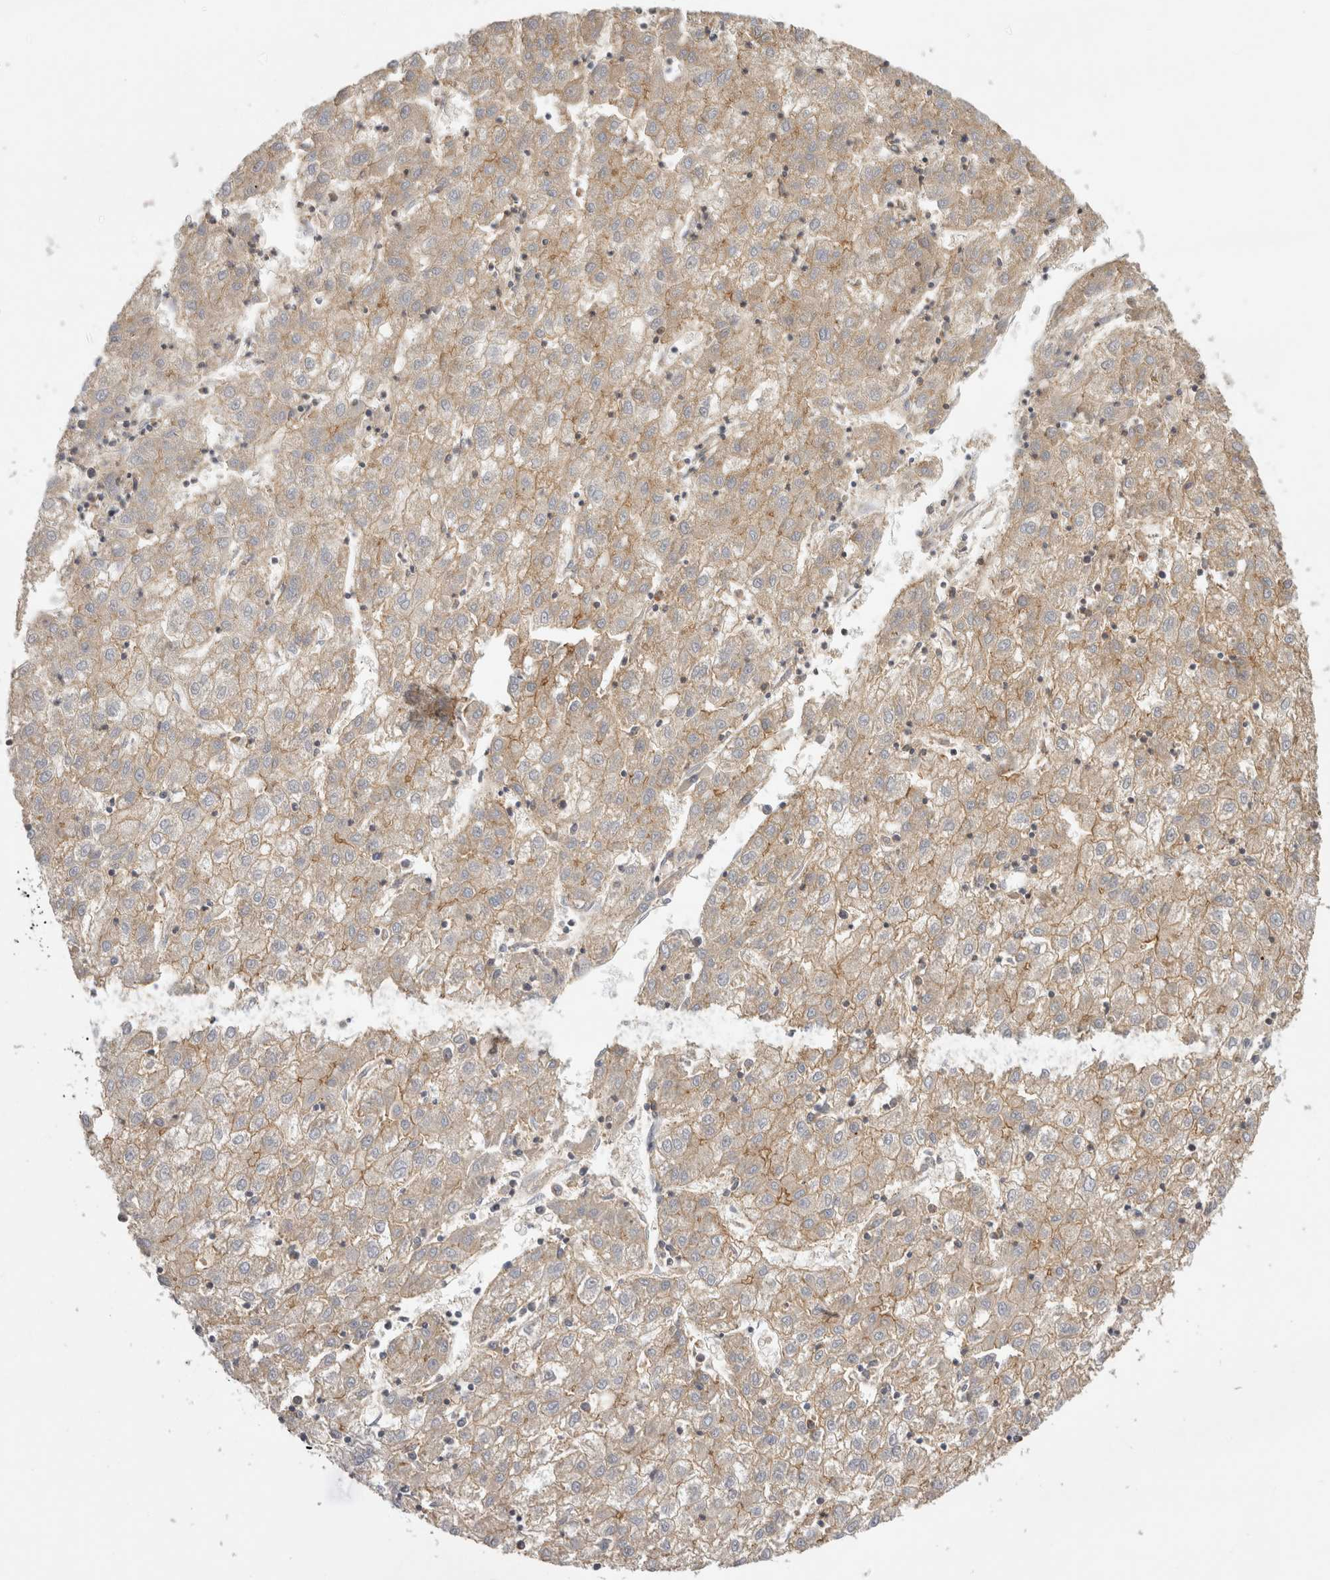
{"staining": {"intensity": "weak", "quantity": ">75%", "location": "cytoplasmic/membranous"}, "tissue": "liver cancer", "cell_type": "Tumor cells", "image_type": "cancer", "snomed": [{"axis": "morphology", "description": "Carcinoma, Hepatocellular, NOS"}, {"axis": "topography", "description": "Liver"}], "caption": "Immunohistochemical staining of human liver hepatocellular carcinoma shows low levels of weak cytoplasmic/membranous positivity in about >75% of tumor cells. The staining was performed using DAB (3,3'-diaminobenzidine) to visualize the protein expression in brown, while the nuclei were stained in blue with hematoxylin (Magnification: 20x).", "gene": "CHMP6", "patient": {"sex": "male", "age": 72}}